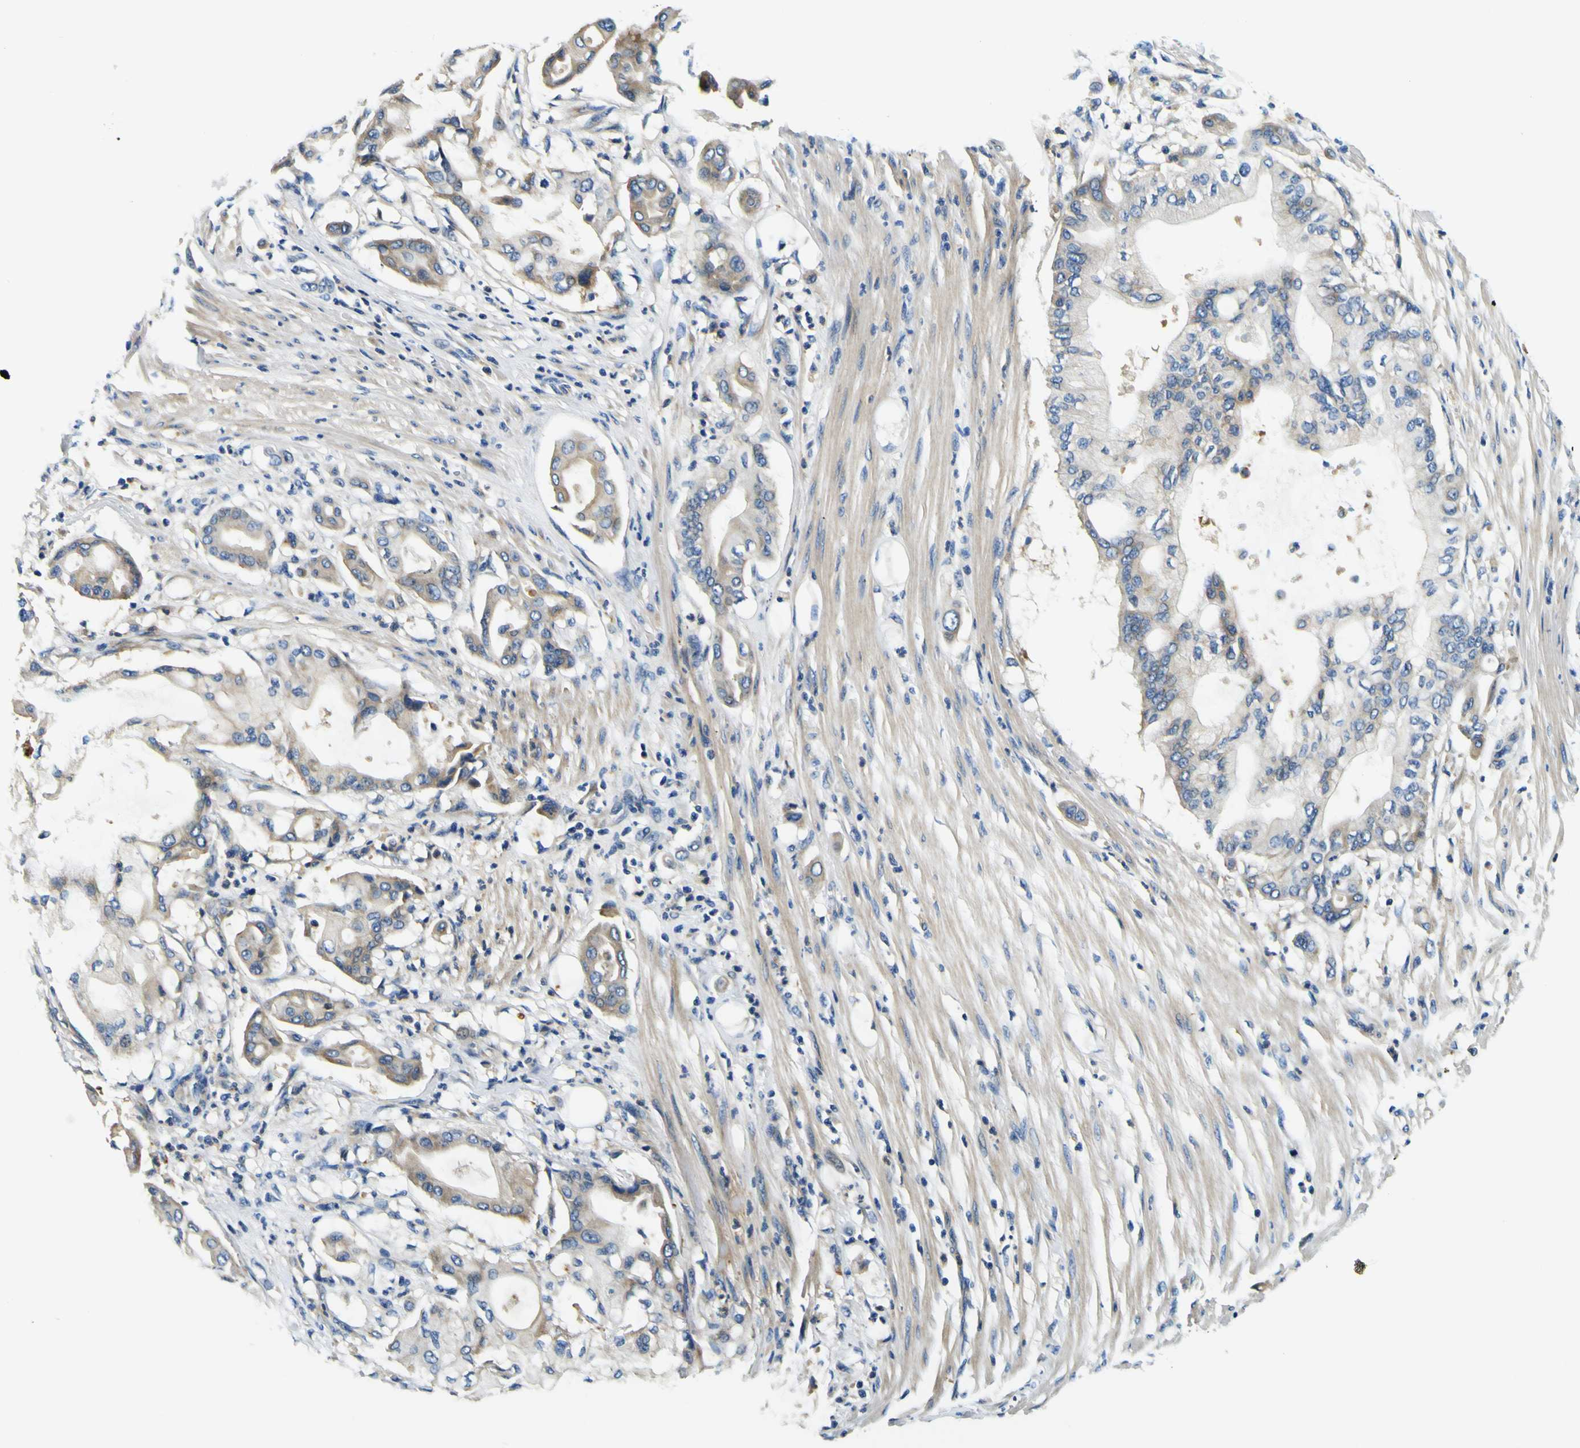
{"staining": {"intensity": "moderate", "quantity": "<25%", "location": "cytoplasmic/membranous"}, "tissue": "pancreatic cancer", "cell_type": "Tumor cells", "image_type": "cancer", "snomed": [{"axis": "morphology", "description": "Adenocarcinoma, NOS"}, {"axis": "morphology", "description": "Adenocarcinoma, metastatic, NOS"}, {"axis": "topography", "description": "Lymph node"}, {"axis": "topography", "description": "Pancreas"}, {"axis": "topography", "description": "Duodenum"}], "caption": "Human pancreatic cancer (adenocarcinoma) stained for a protein (brown) shows moderate cytoplasmic/membranous positive positivity in approximately <25% of tumor cells.", "gene": "CLSTN1", "patient": {"sex": "female", "age": 64}}